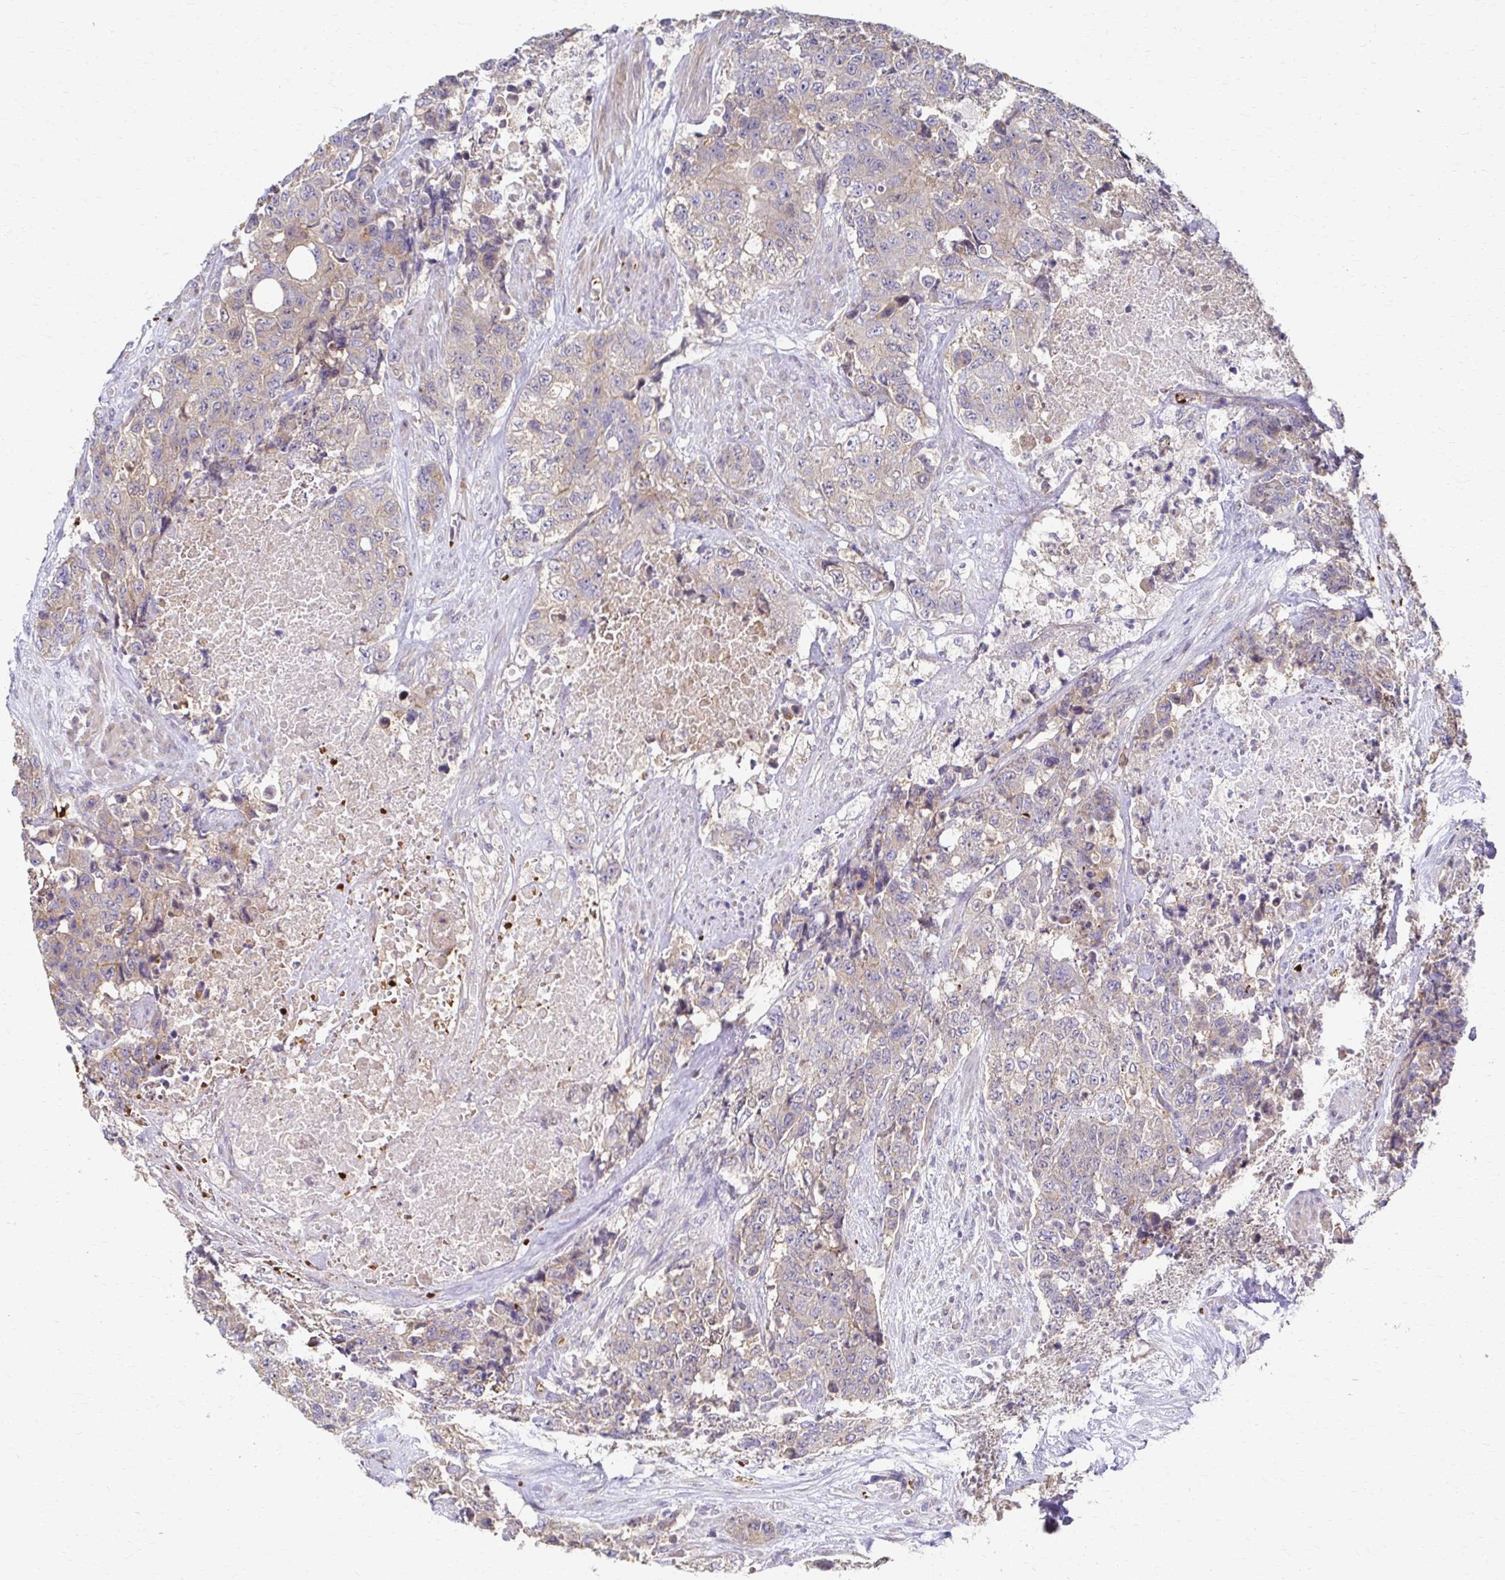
{"staining": {"intensity": "weak", "quantity": "25%-75%", "location": "cytoplasmic/membranous"}, "tissue": "urothelial cancer", "cell_type": "Tumor cells", "image_type": "cancer", "snomed": [{"axis": "morphology", "description": "Urothelial carcinoma, High grade"}, {"axis": "topography", "description": "Urinary bladder"}], "caption": "Immunohistochemistry (IHC) photomicrograph of human urothelial cancer stained for a protein (brown), which displays low levels of weak cytoplasmic/membranous expression in approximately 25%-75% of tumor cells.", "gene": "SKA2", "patient": {"sex": "female", "age": 78}}